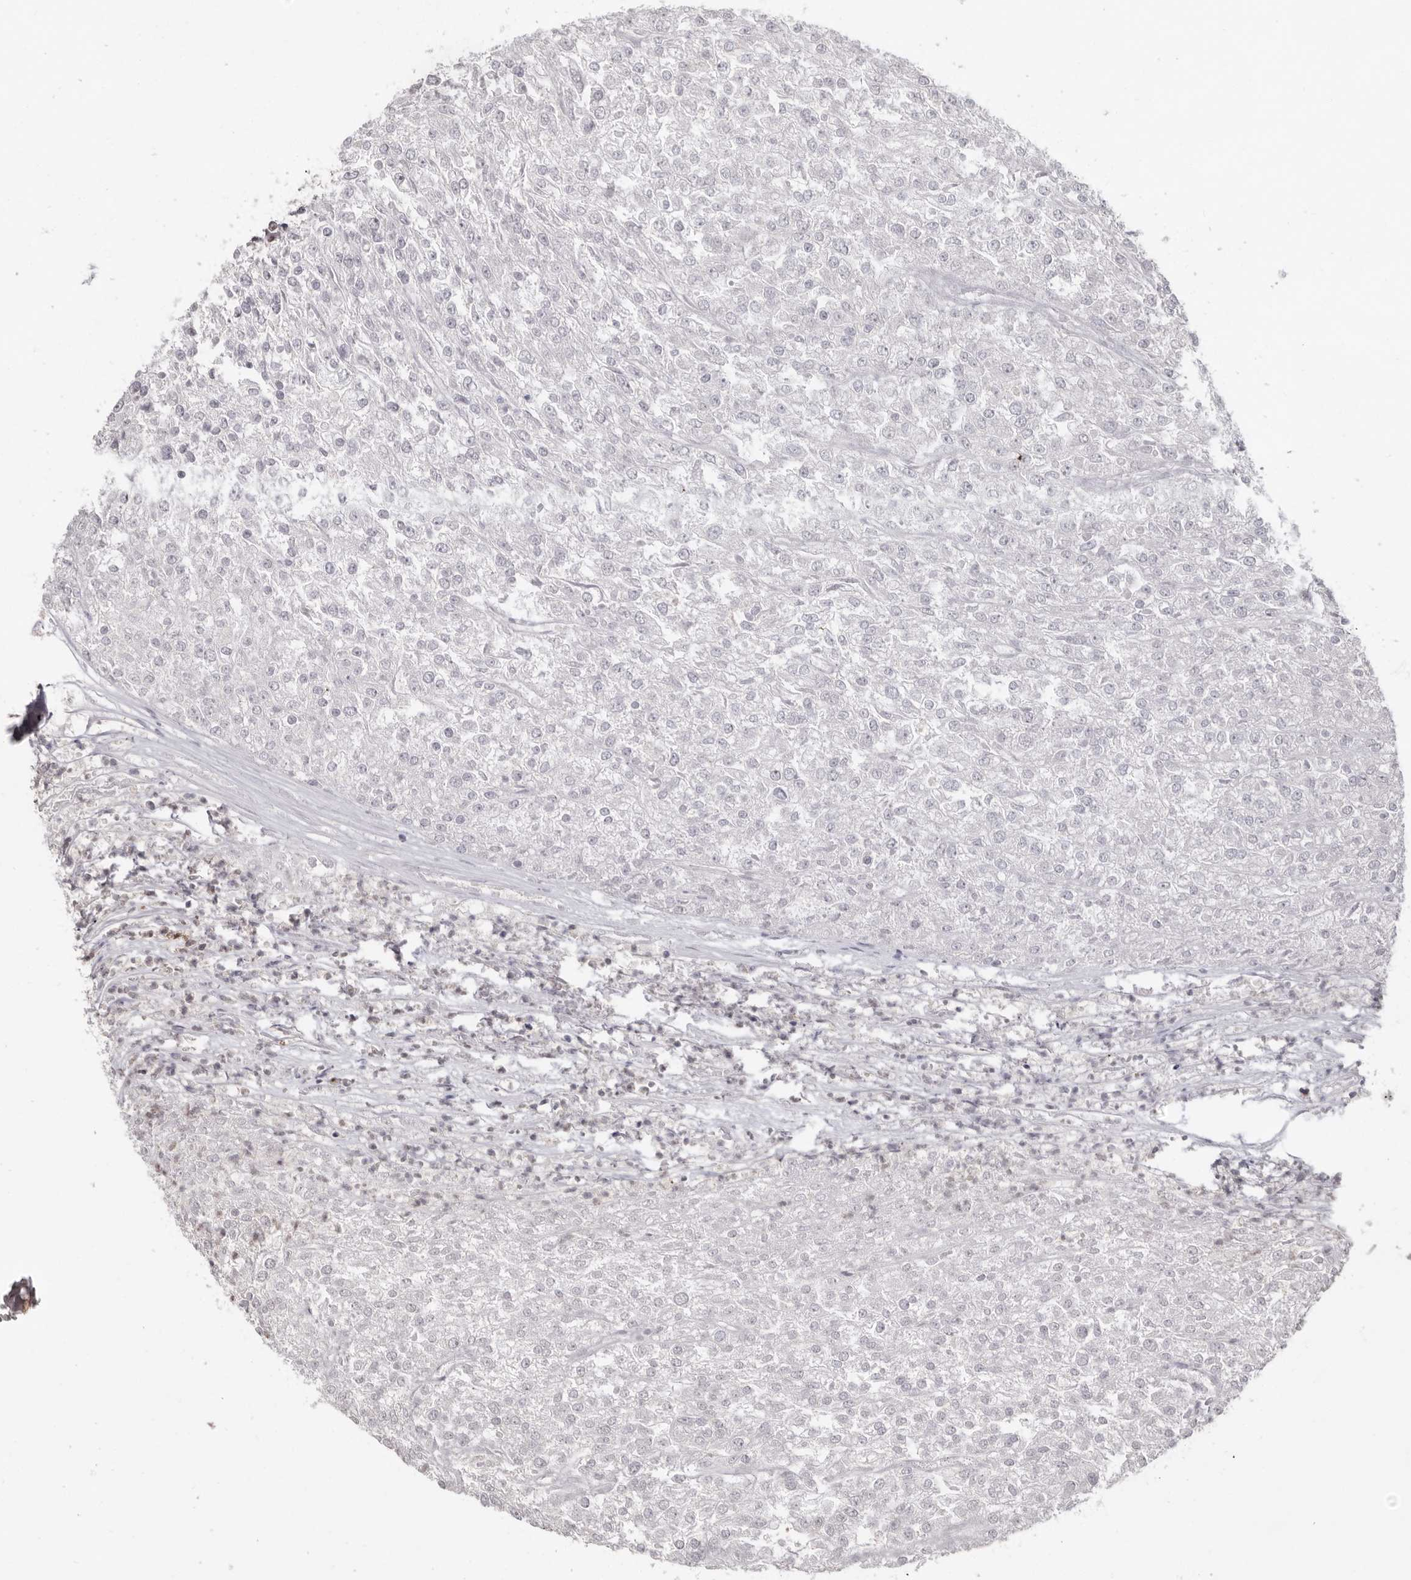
{"staining": {"intensity": "negative", "quantity": "none", "location": "none"}, "tissue": "renal cancer", "cell_type": "Tumor cells", "image_type": "cancer", "snomed": [{"axis": "morphology", "description": "Adenocarcinoma, NOS"}, {"axis": "topography", "description": "Kidney"}], "caption": "IHC photomicrograph of neoplastic tissue: adenocarcinoma (renal) stained with DAB reveals no significant protein expression in tumor cells.", "gene": "LINGO2", "patient": {"sex": "female", "age": 54}}